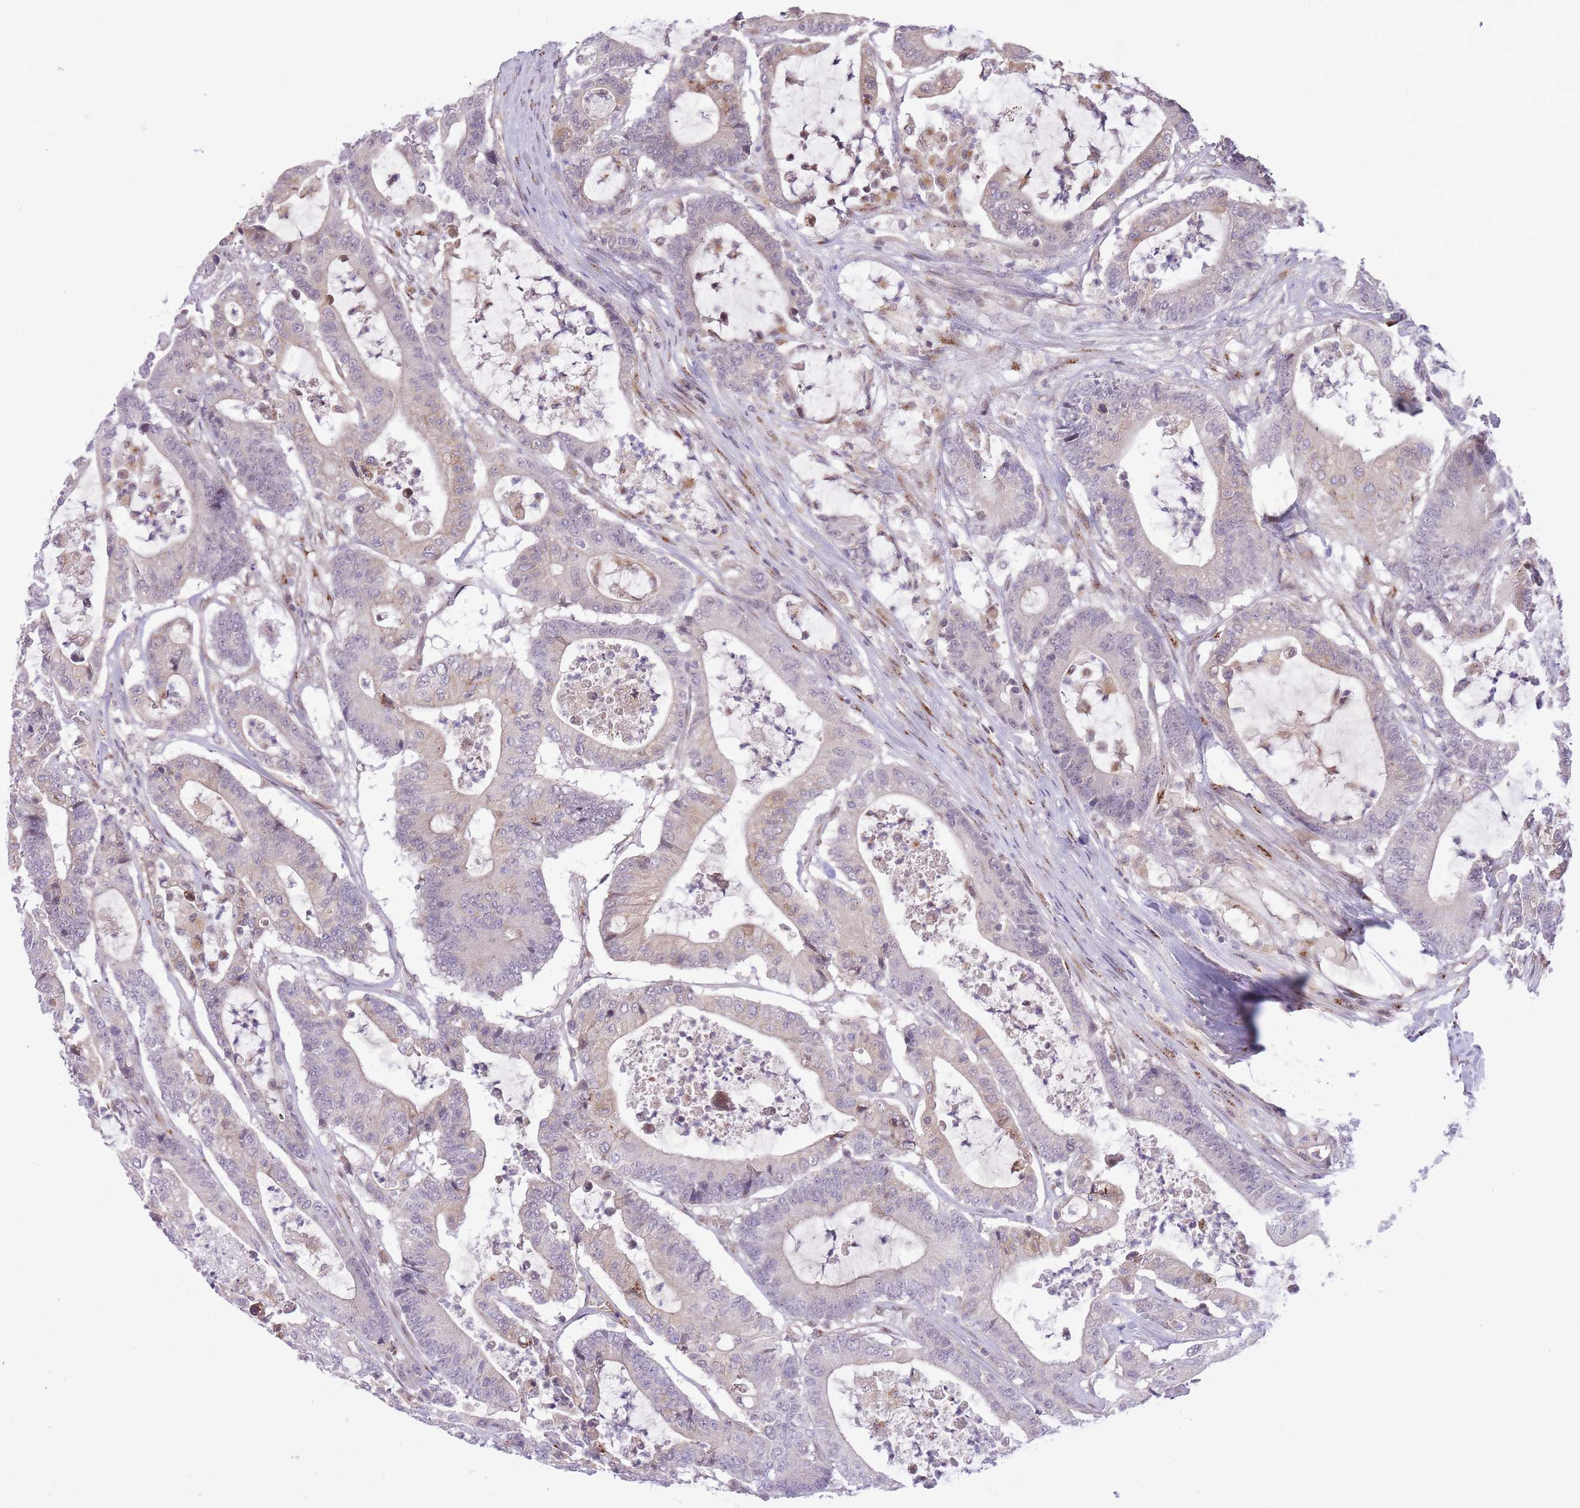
{"staining": {"intensity": "negative", "quantity": "none", "location": "none"}, "tissue": "colorectal cancer", "cell_type": "Tumor cells", "image_type": "cancer", "snomed": [{"axis": "morphology", "description": "Adenocarcinoma, NOS"}, {"axis": "topography", "description": "Colon"}], "caption": "Immunohistochemistry (IHC) micrograph of neoplastic tissue: colorectal cancer stained with DAB (3,3'-diaminobenzidine) displays no significant protein expression in tumor cells.", "gene": "ZBED5", "patient": {"sex": "female", "age": 84}}